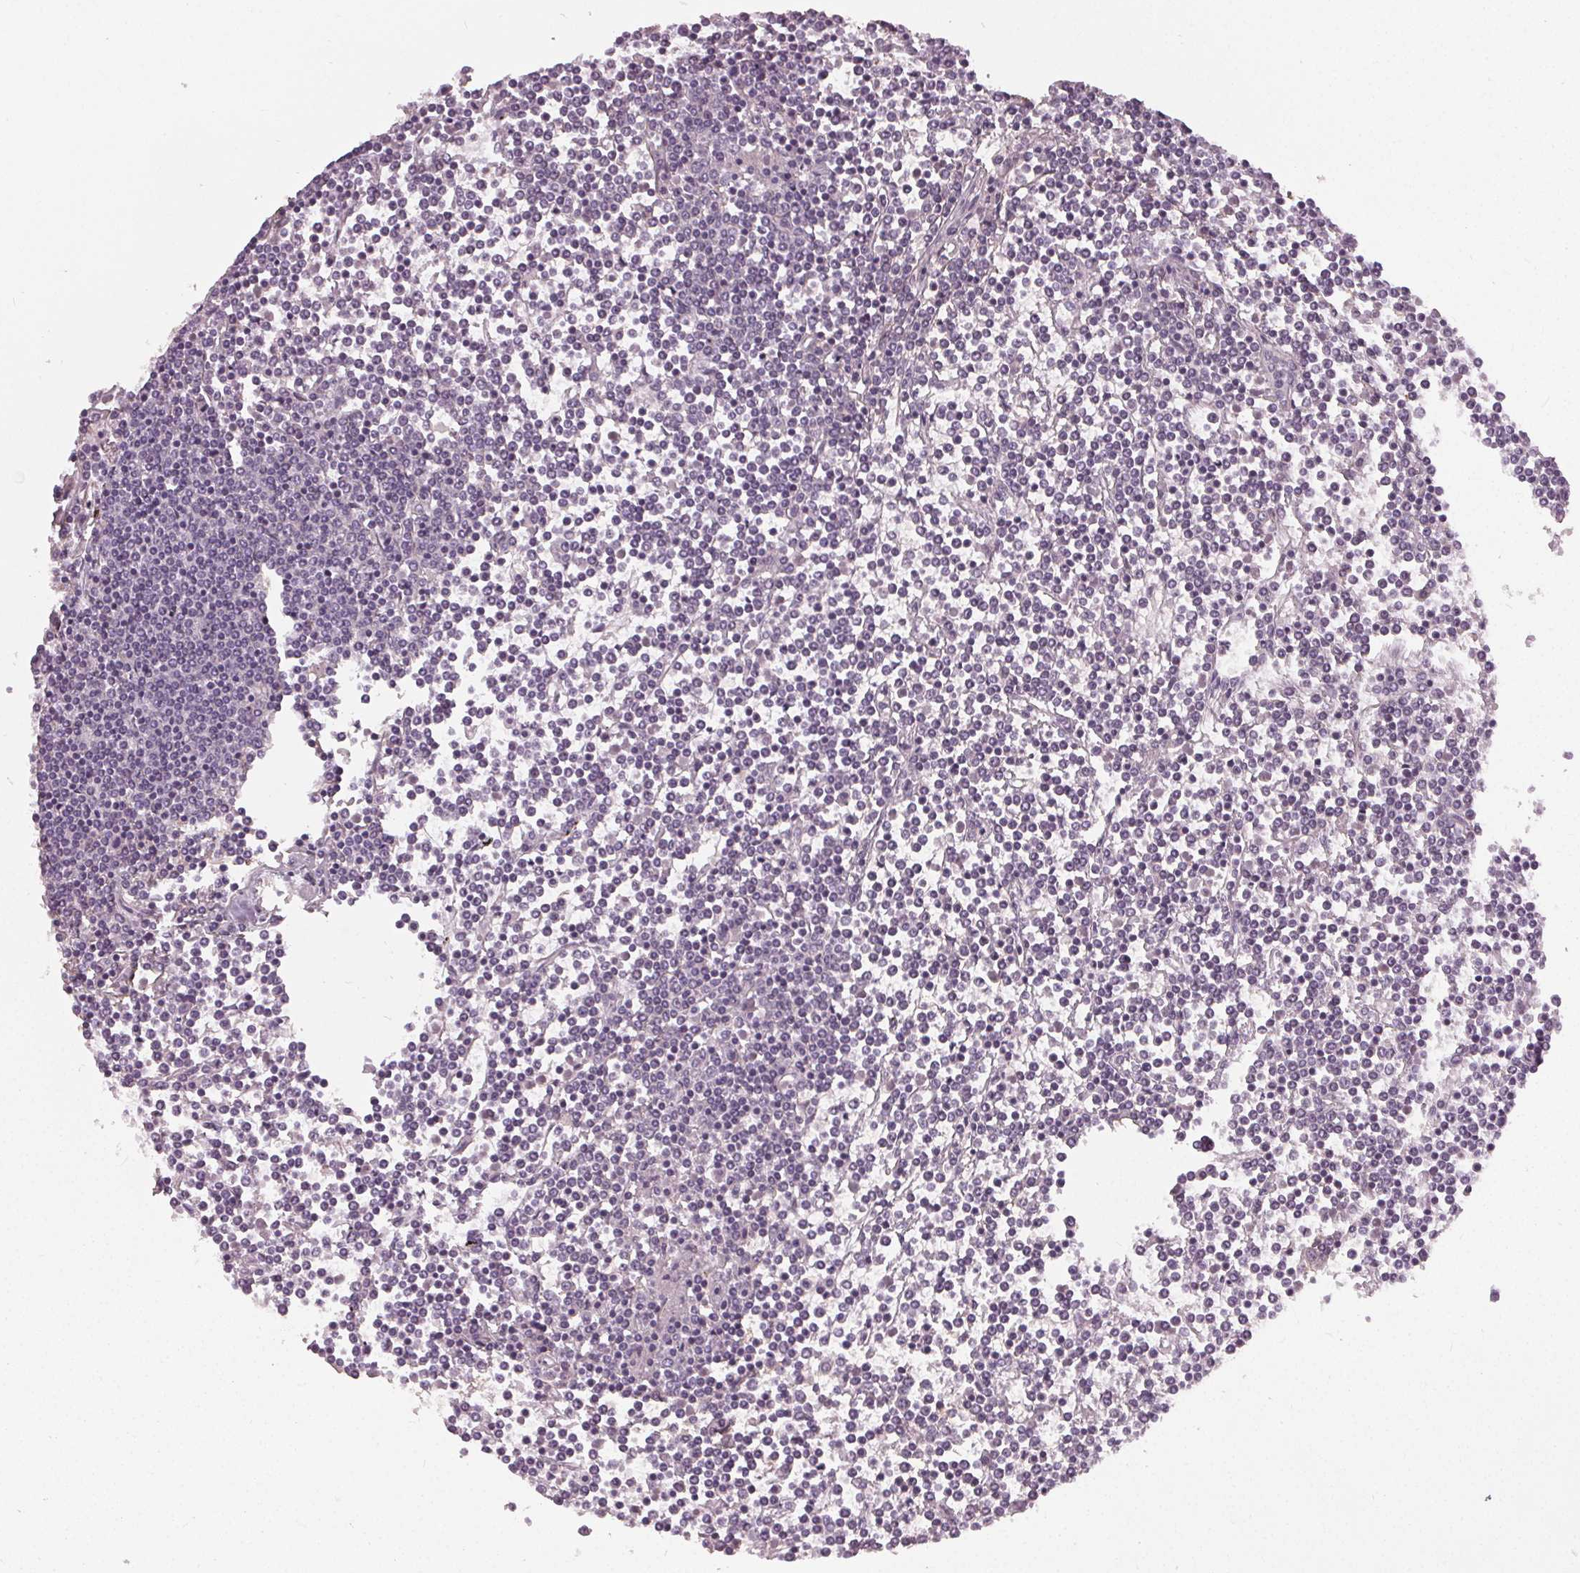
{"staining": {"intensity": "negative", "quantity": "none", "location": "none"}, "tissue": "lymphoma", "cell_type": "Tumor cells", "image_type": "cancer", "snomed": [{"axis": "morphology", "description": "Malignant lymphoma, non-Hodgkin's type, Low grade"}, {"axis": "topography", "description": "Spleen"}], "caption": "The micrograph exhibits no staining of tumor cells in lymphoma.", "gene": "PKP1", "patient": {"sex": "female", "age": 19}}